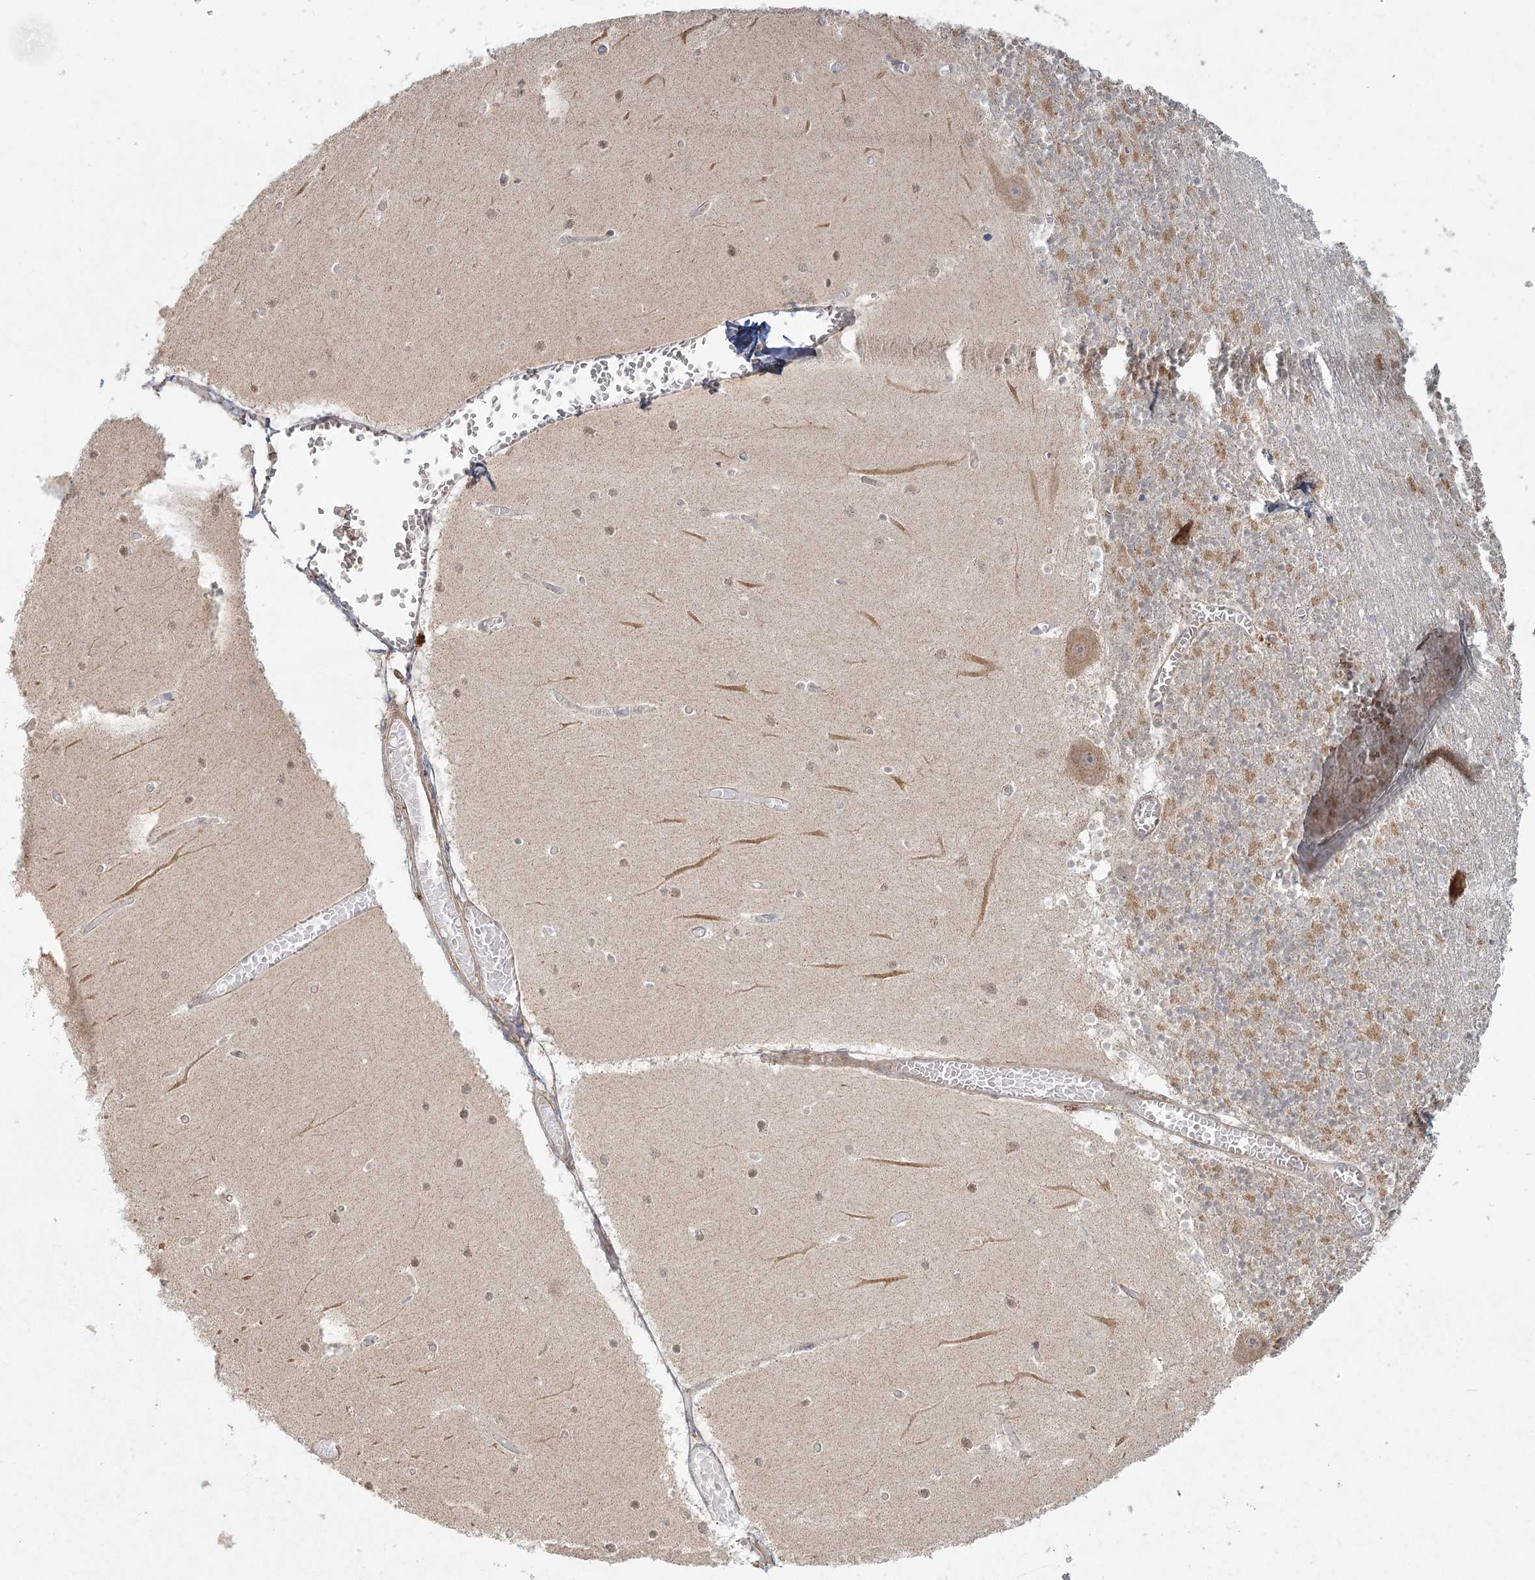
{"staining": {"intensity": "moderate", "quantity": "25%-75%", "location": "cytoplasmic/membranous"}, "tissue": "cerebellum", "cell_type": "Cells in granular layer", "image_type": "normal", "snomed": [{"axis": "morphology", "description": "Normal tissue, NOS"}, {"axis": "topography", "description": "Cerebellum"}], "caption": "Cells in granular layer demonstrate medium levels of moderate cytoplasmic/membranous positivity in about 25%-75% of cells in unremarkable human cerebellum.", "gene": "LACTB", "patient": {"sex": "female", "age": 28}}